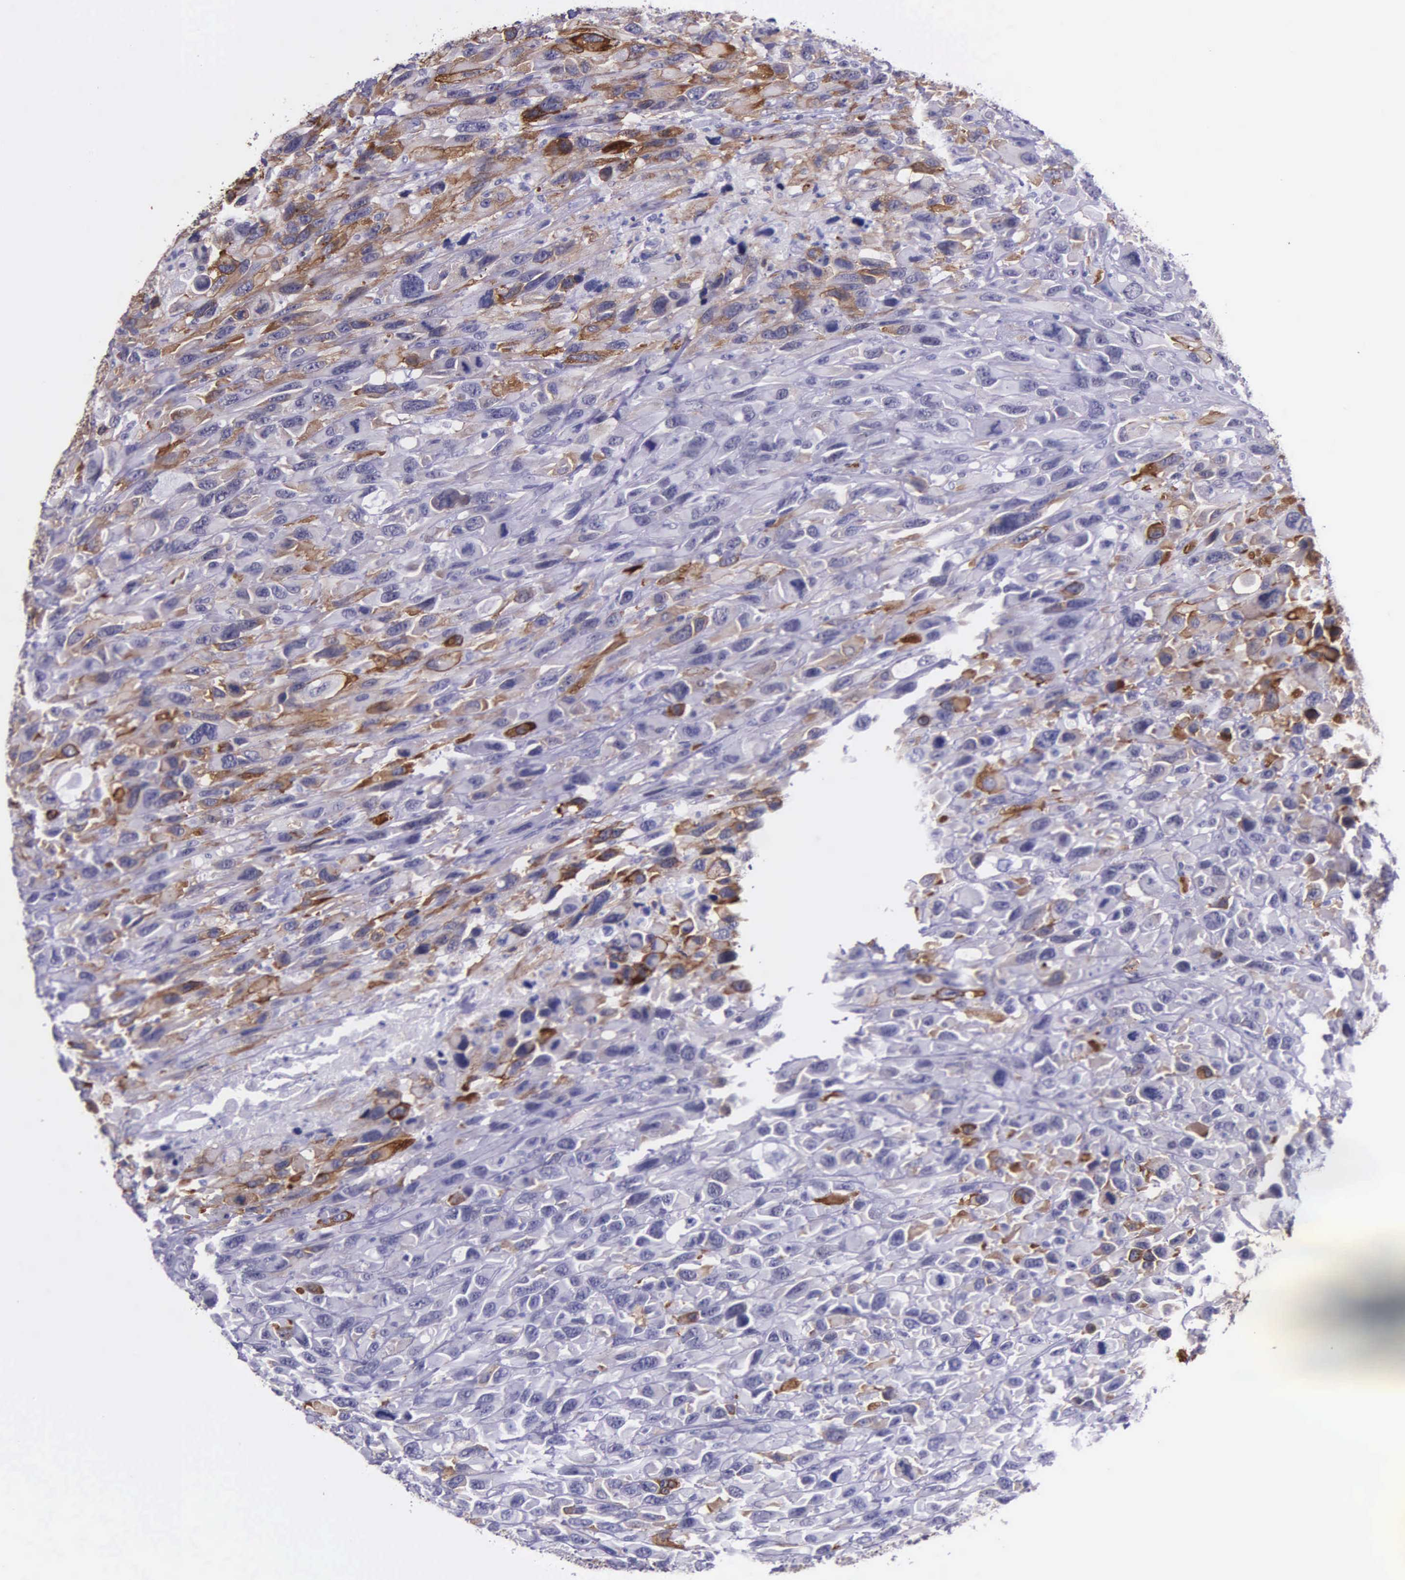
{"staining": {"intensity": "moderate", "quantity": "25%-75%", "location": "cytoplasmic/membranous"}, "tissue": "renal cancer", "cell_type": "Tumor cells", "image_type": "cancer", "snomed": [{"axis": "morphology", "description": "Adenocarcinoma, NOS"}, {"axis": "topography", "description": "Kidney"}], "caption": "The photomicrograph demonstrates a brown stain indicating the presence of a protein in the cytoplasmic/membranous of tumor cells in renal adenocarcinoma. Using DAB (3,3'-diaminobenzidine) (brown) and hematoxylin (blue) stains, captured at high magnification using brightfield microscopy.", "gene": "AHNAK2", "patient": {"sex": "male", "age": 79}}